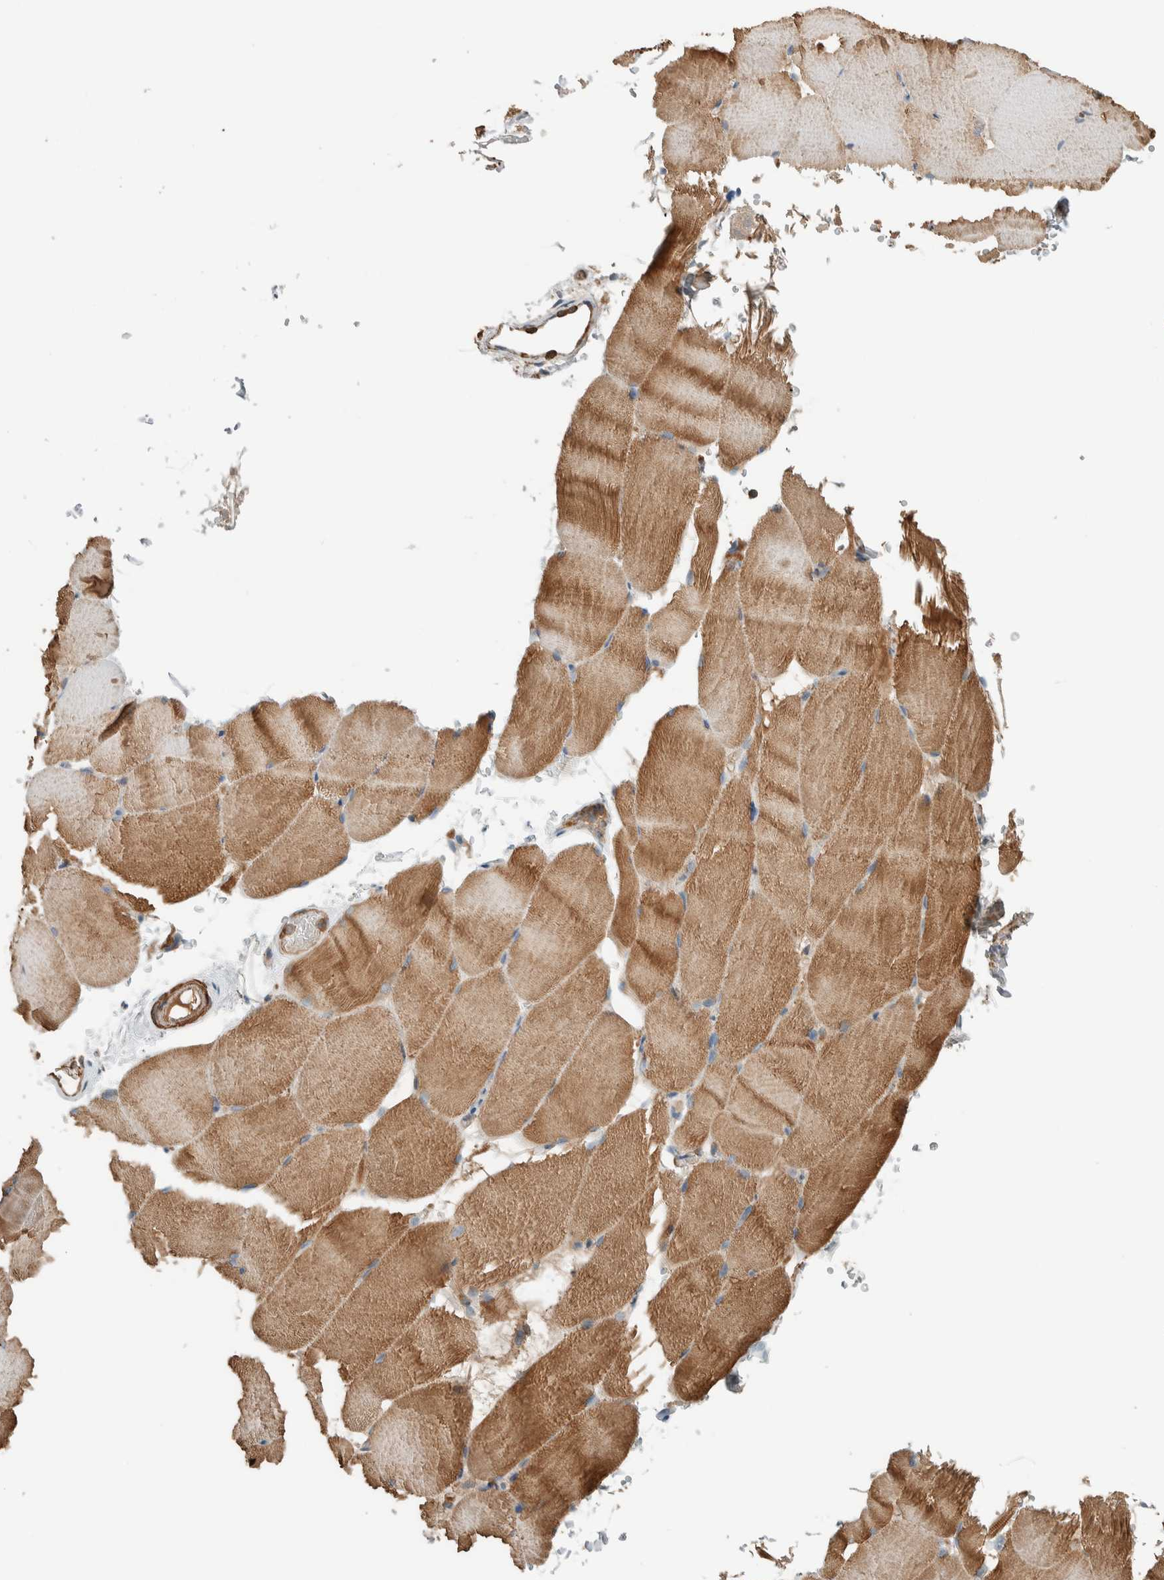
{"staining": {"intensity": "moderate", "quantity": ">75%", "location": "cytoplasmic/membranous"}, "tissue": "skeletal muscle", "cell_type": "Myocytes", "image_type": "normal", "snomed": [{"axis": "morphology", "description": "Normal tissue, NOS"}, {"axis": "topography", "description": "Skeletal muscle"}, {"axis": "topography", "description": "Parathyroid gland"}], "caption": "Immunohistochemistry (DAB) staining of benign skeletal muscle exhibits moderate cytoplasmic/membranous protein expression in about >75% of myocytes.", "gene": "CTBP2", "patient": {"sex": "female", "age": 37}}